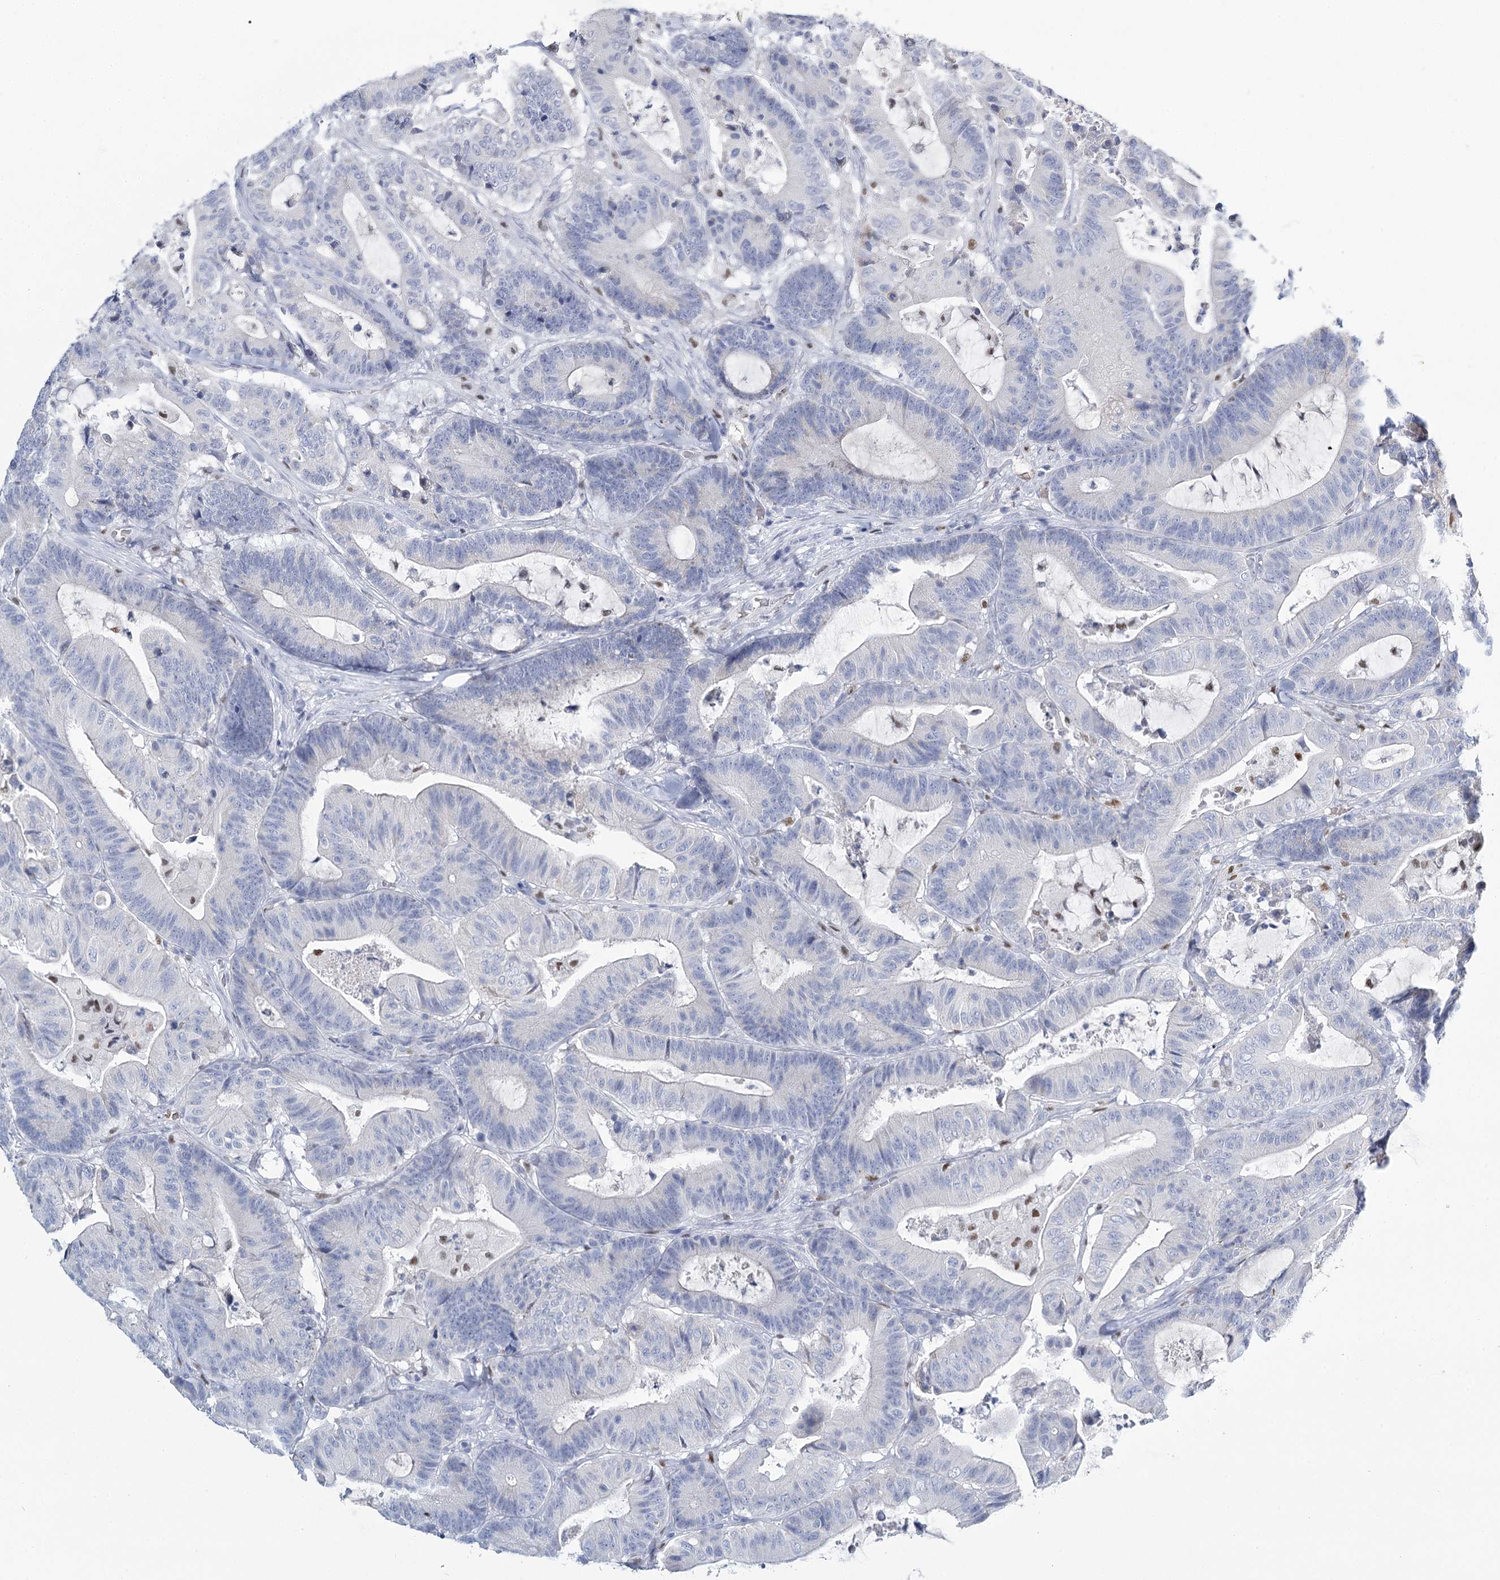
{"staining": {"intensity": "negative", "quantity": "none", "location": "none"}, "tissue": "colorectal cancer", "cell_type": "Tumor cells", "image_type": "cancer", "snomed": [{"axis": "morphology", "description": "Adenocarcinoma, NOS"}, {"axis": "topography", "description": "Colon"}], "caption": "An IHC histopathology image of colorectal cancer is shown. There is no staining in tumor cells of colorectal cancer.", "gene": "IGSF3", "patient": {"sex": "female", "age": 84}}